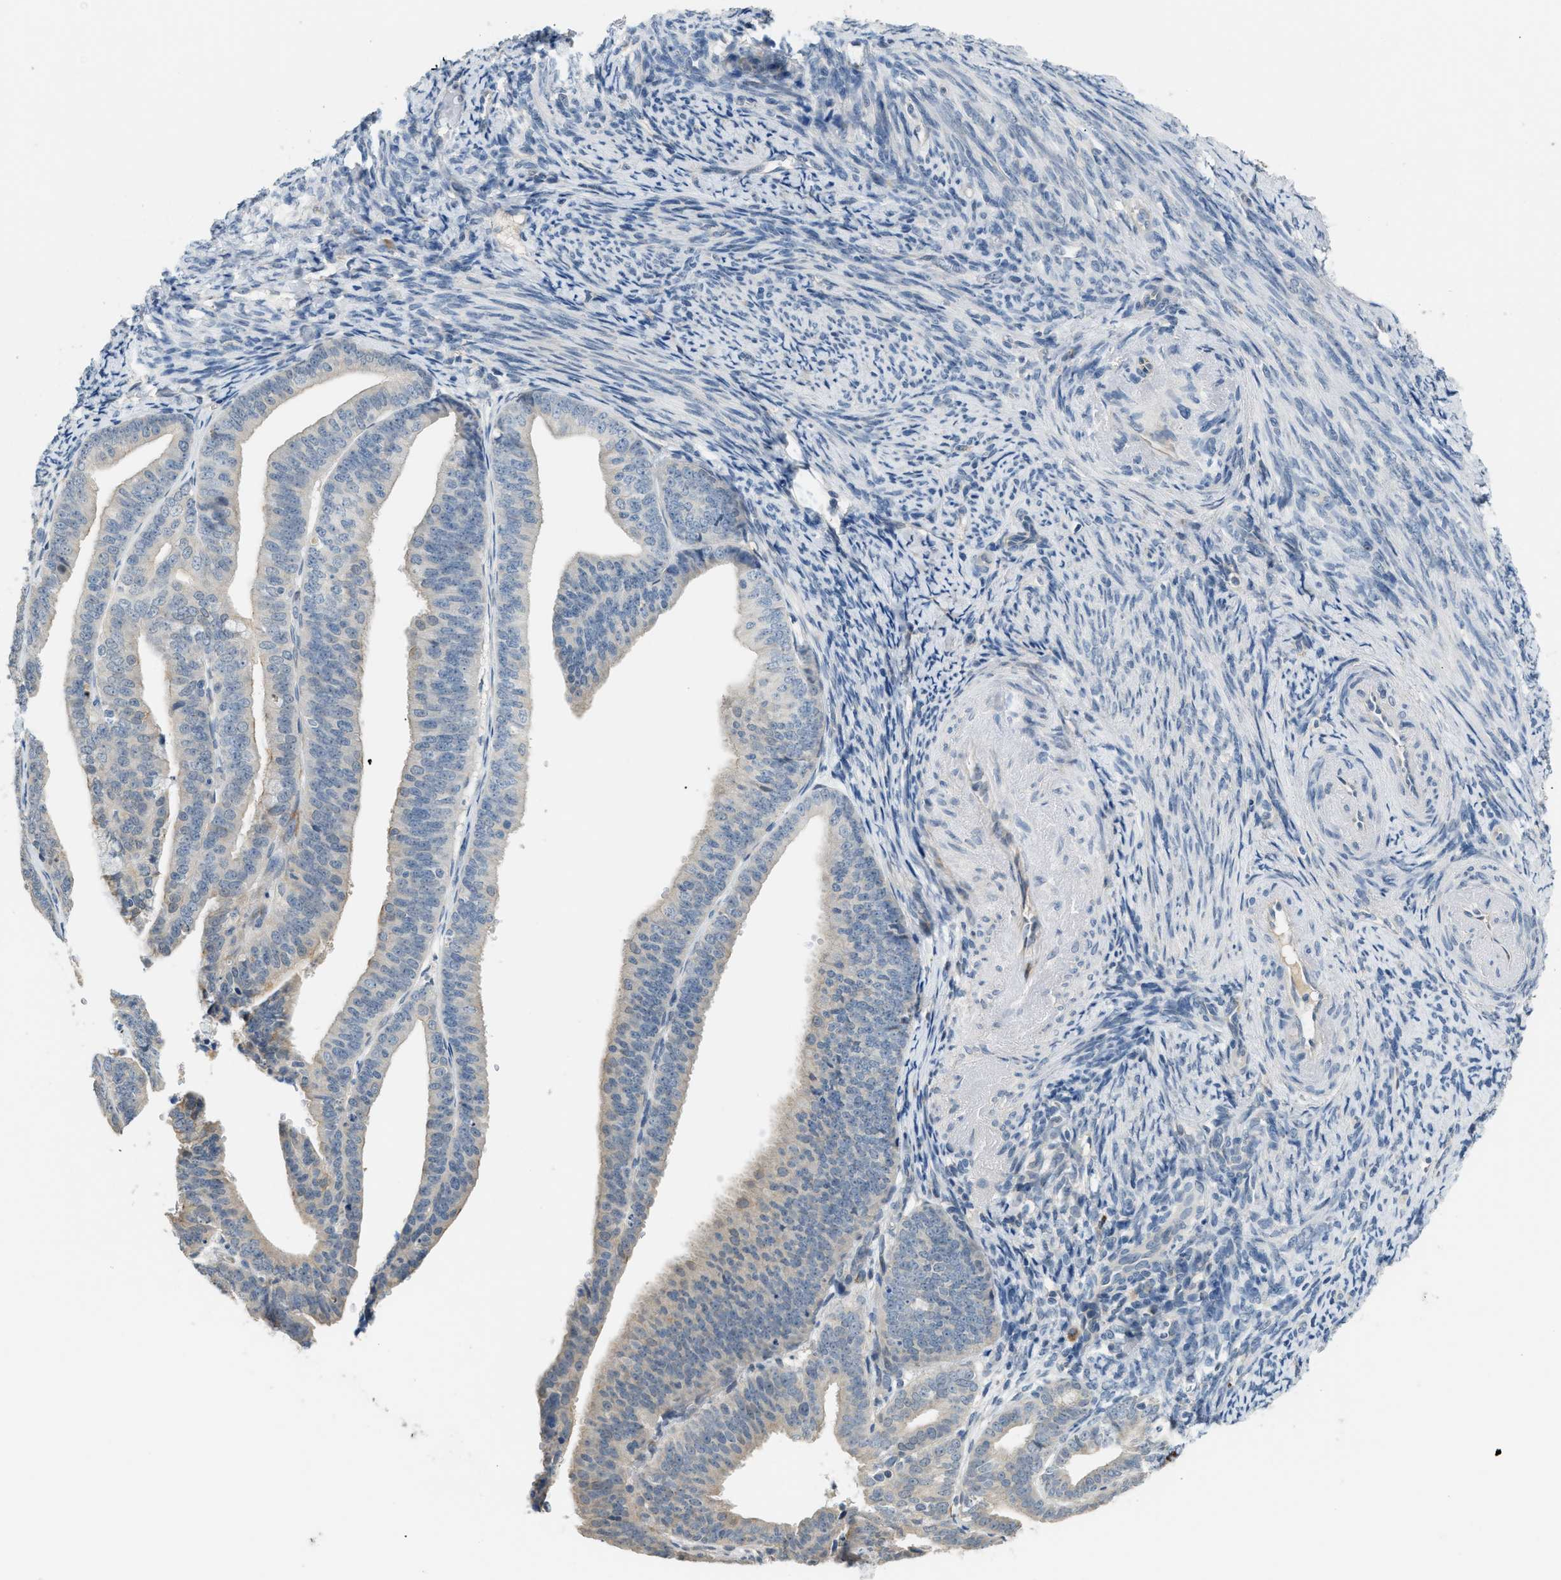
{"staining": {"intensity": "negative", "quantity": "none", "location": "none"}, "tissue": "endometrial cancer", "cell_type": "Tumor cells", "image_type": "cancer", "snomed": [{"axis": "morphology", "description": "Adenocarcinoma, NOS"}, {"axis": "topography", "description": "Endometrium"}], "caption": "Immunohistochemical staining of human adenocarcinoma (endometrial) exhibits no significant expression in tumor cells. (Immunohistochemistry (ihc), brightfield microscopy, high magnification).", "gene": "TMEM154", "patient": {"sex": "female", "age": 63}}